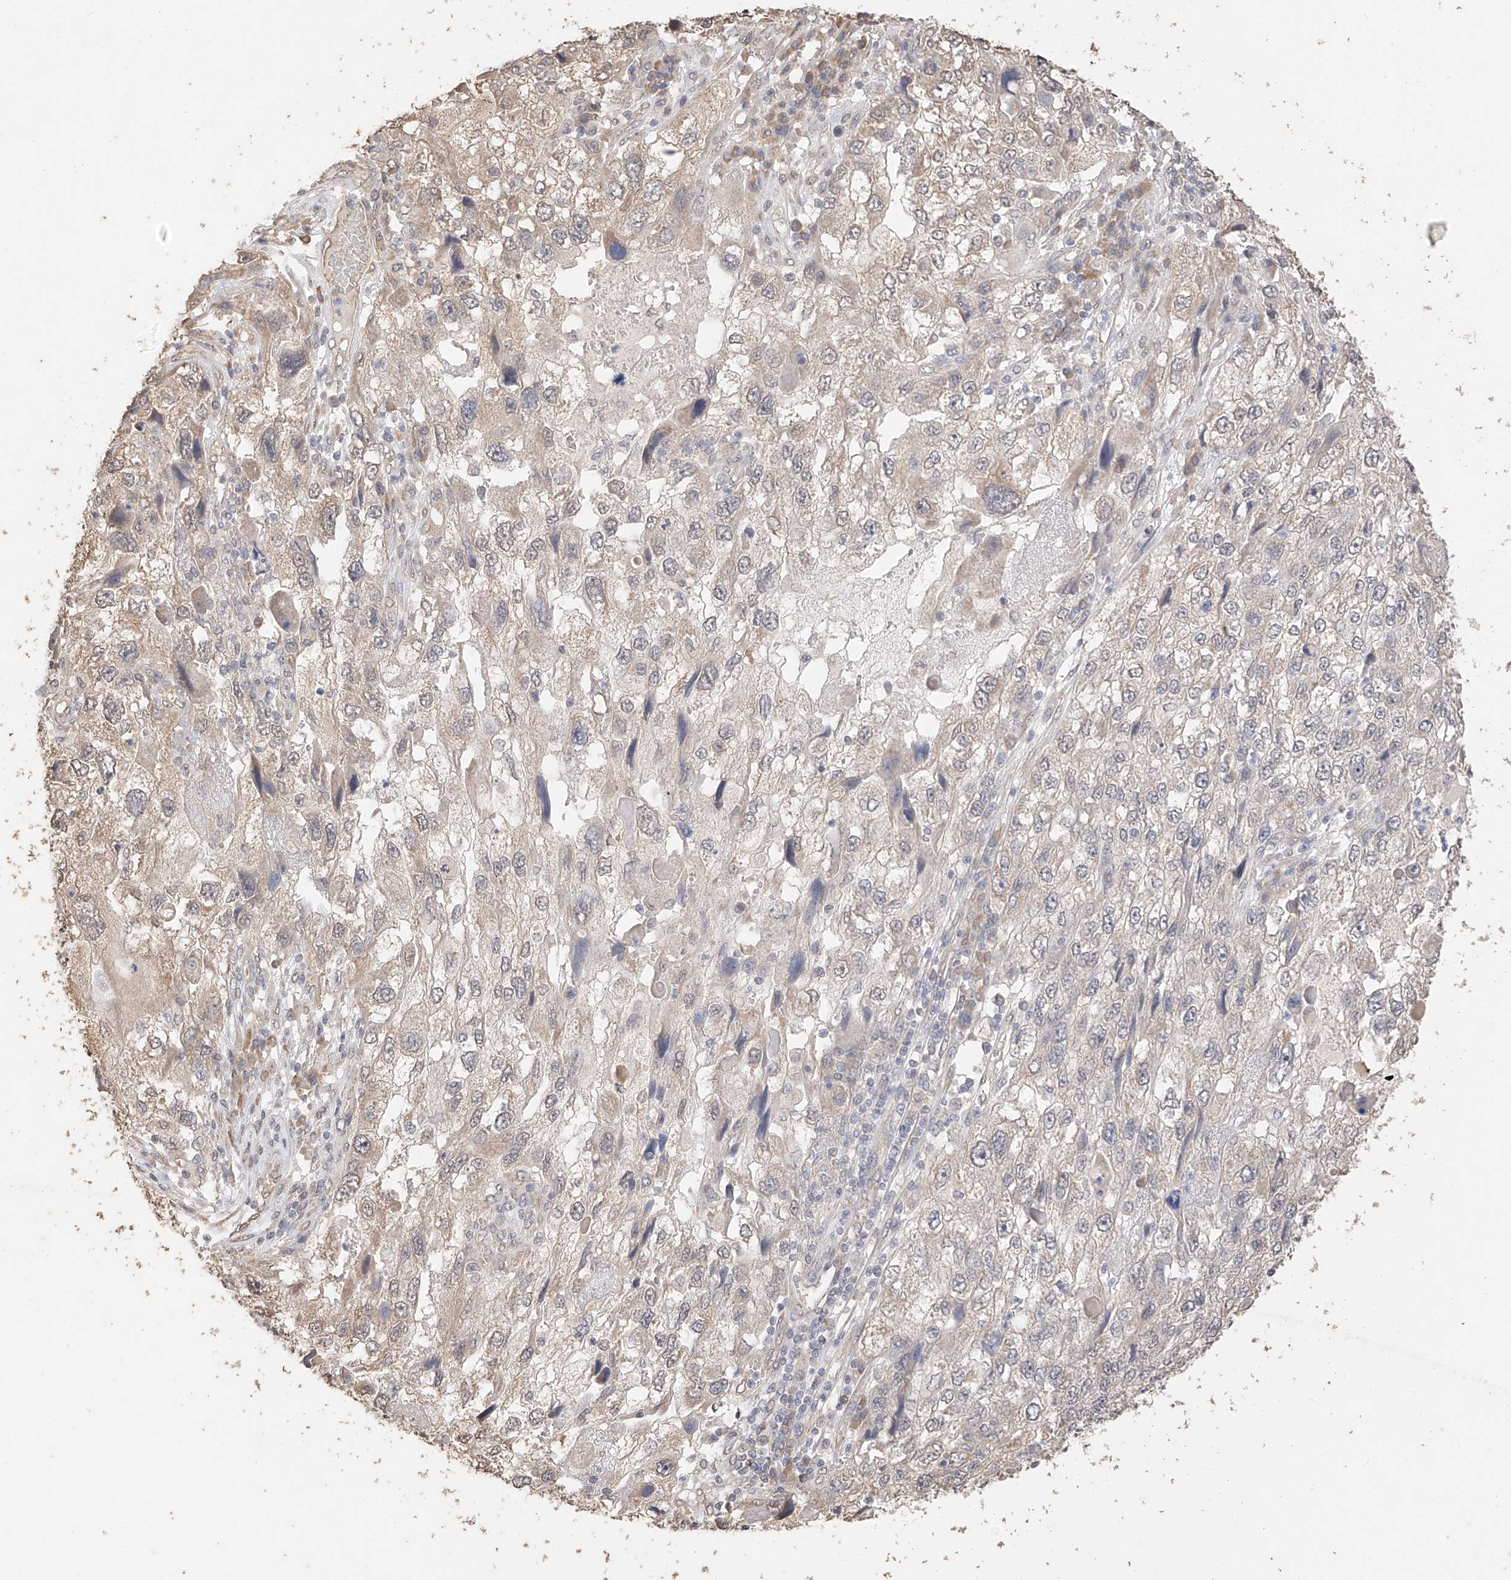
{"staining": {"intensity": "weak", "quantity": "25%-75%", "location": "cytoplasmic/membranous"}, "tissue": "endometrial cancer", "cell_type": "Tumor cells", "image_type": "cancer", "snomed": [{"axis": "morphology", "description": "Adenocarcinoma, NOS"}, {"axis": "topography", "description": "Endometrium"}], "caption": "Immunohistochemistry (IHC) (DAB) staining of adenocarcinoma (endometrial) displays weak cytoplasmic/membranous protein staining in approximately 25%-75% of tumor cells. Using DAB (3,3'-diaminobenzidine) (brown) and hematoxylin (blue) stains, captured at high magnification using brightfield microscopy.", "gene": "IL22RA2", "patient": {"sex": "female", "age": 49}}